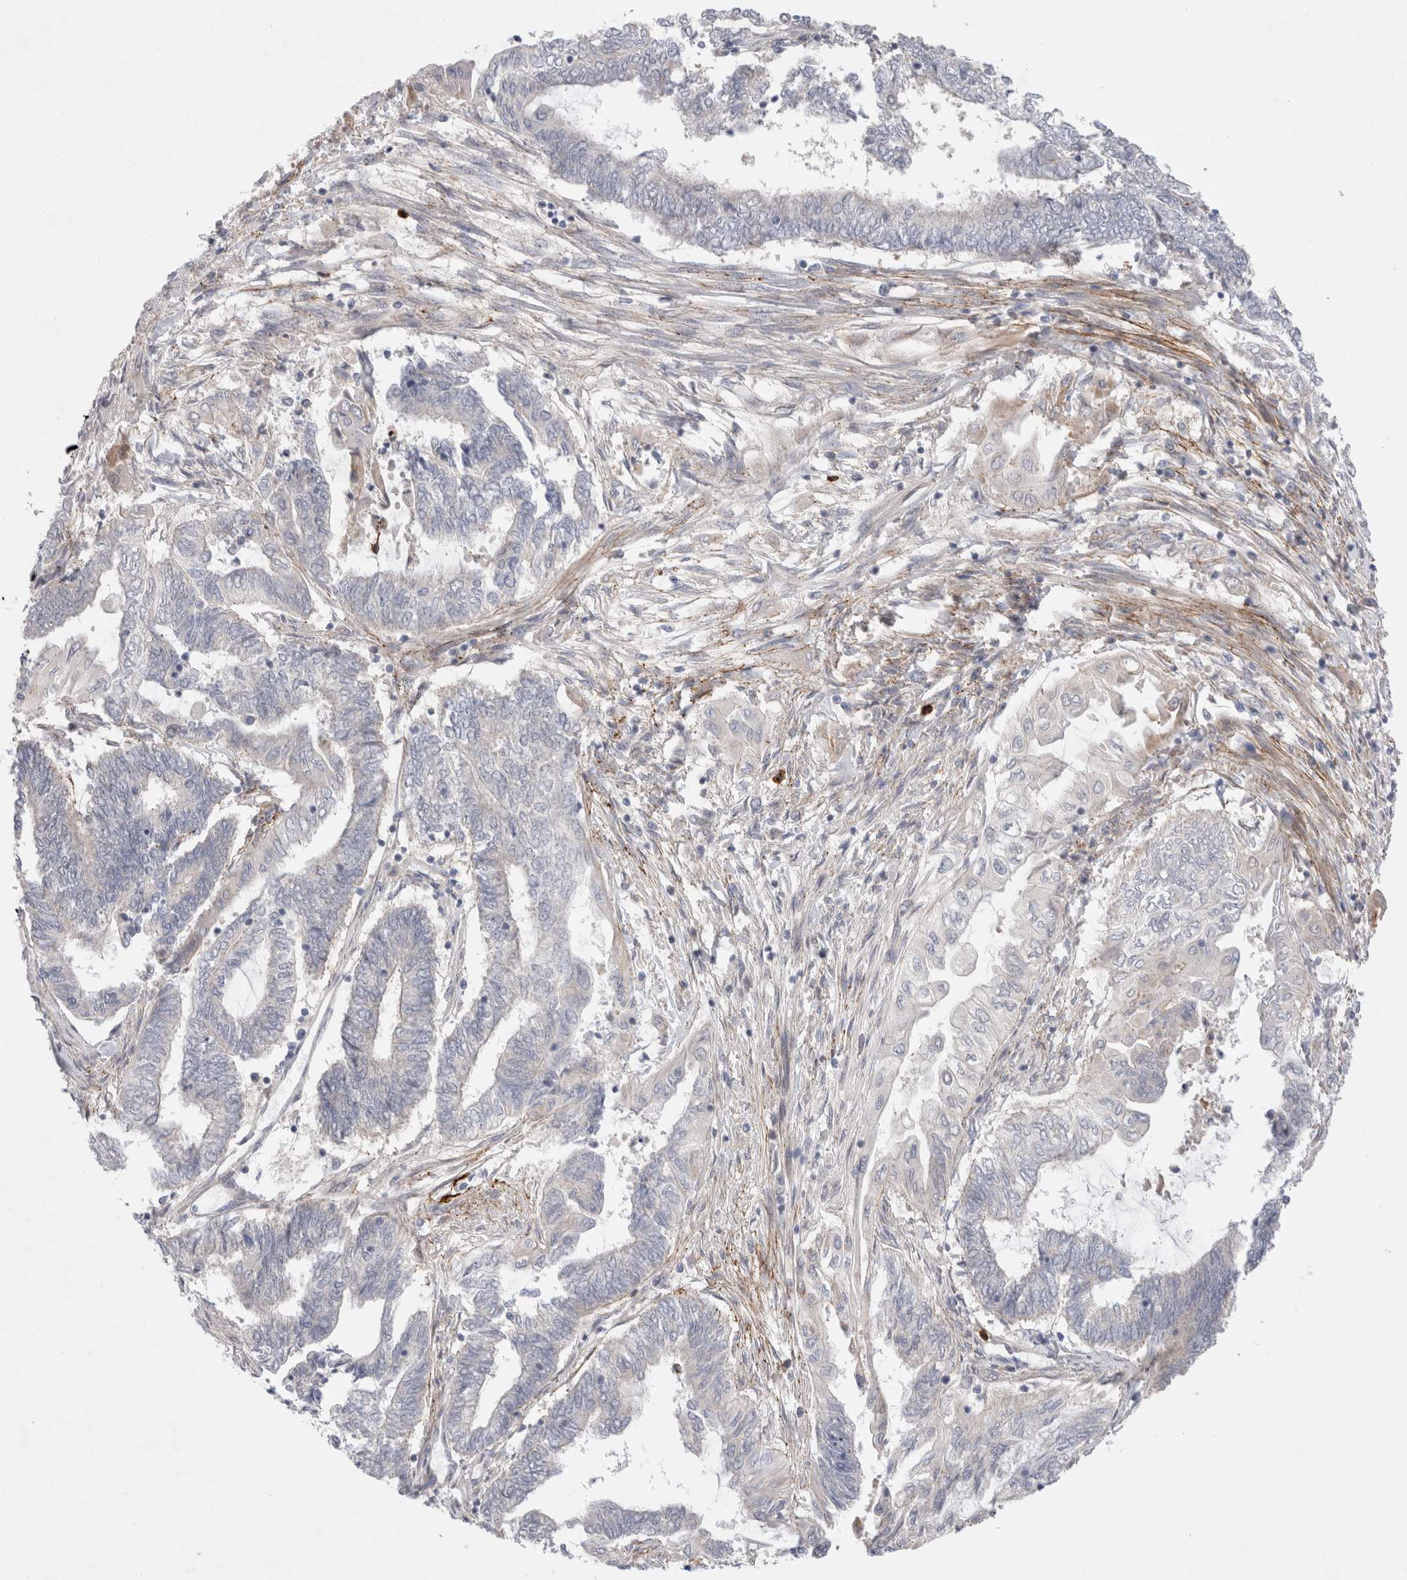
{"staining": {"intensity": "negative", "quantity": "none", "location": "none"}, "tissue": "endometrial cancer", "cell_type": "Tumor cells", "image_type": "cancer", "snomed": [{"axis": "morphology", "description": "Adenocarcinoma, NOS"}, {"axis": "topography", "description": "Uterus"}, {"axis": "topography", "description": "Endometrium"}], "caption": "Endometrial cancer stained for a protein using IHC reveals no positivity tumor cells.", "gene": "GSDMB", "patient": {"sex": "female", "age": 70}}